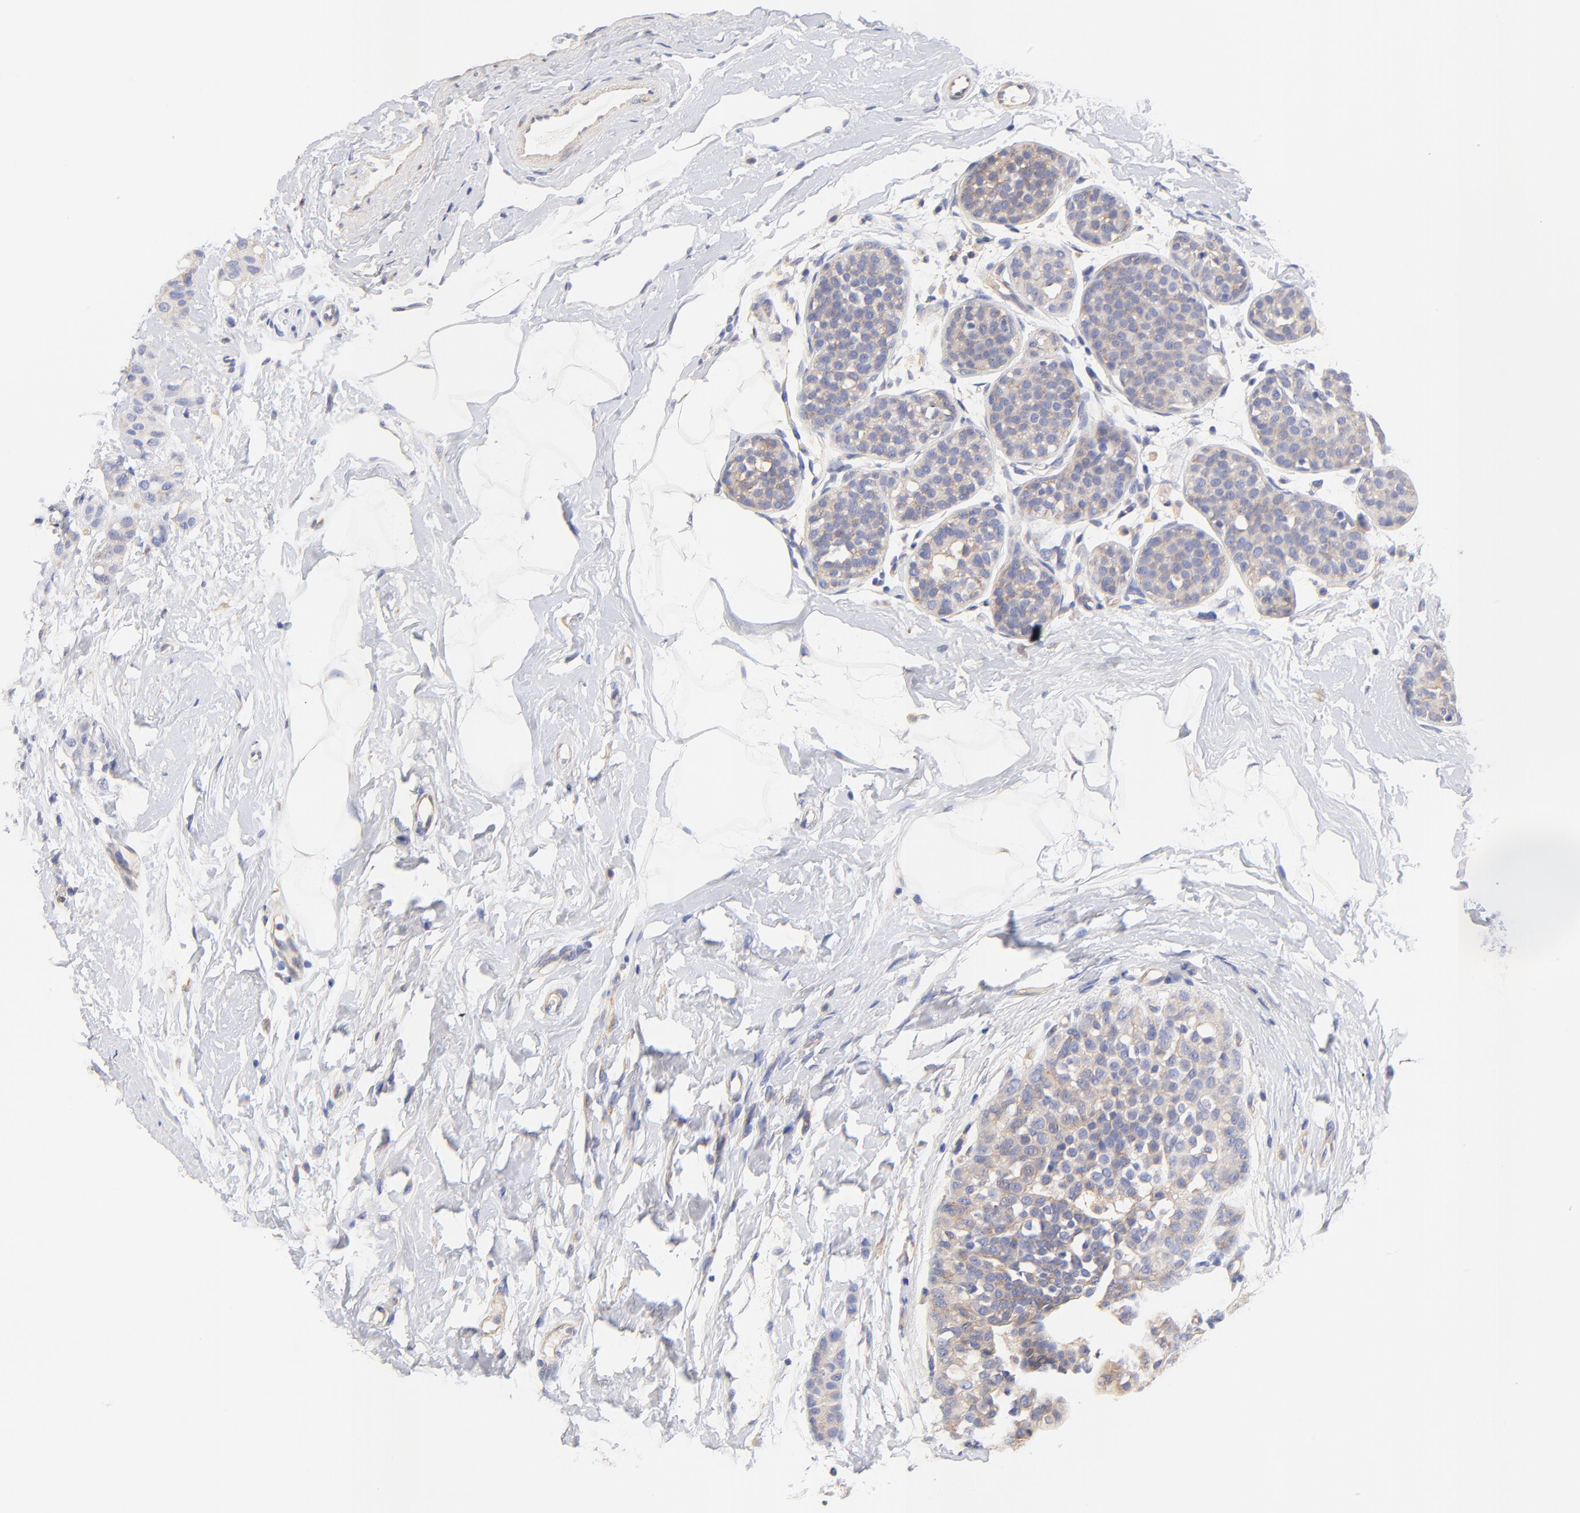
{"staining": {"intensity": "weak", "quantity": ">75%", "location": "cytoplasmic/membranous"}, "tissue": "breast cancer", "cell_type": "Tumor cells", "image_type": "cancer", "snomed": [{"axis": "morphology", "description": "Lobular carcinoma, in situ"}, {"axis": "morphology", "description": "Lobular carcinoma"}, {"axis": "topography", "description": "Breast"}], "caption": "Immunohistochemical staining of human breast lobular carcinoma in situ demonstrates low levels of weak cytoplasmic/membranous protein staining in about >75% of tumor cells.", "gene": "HS3ST1", "patient": {"sex": "female", "age": 41}}